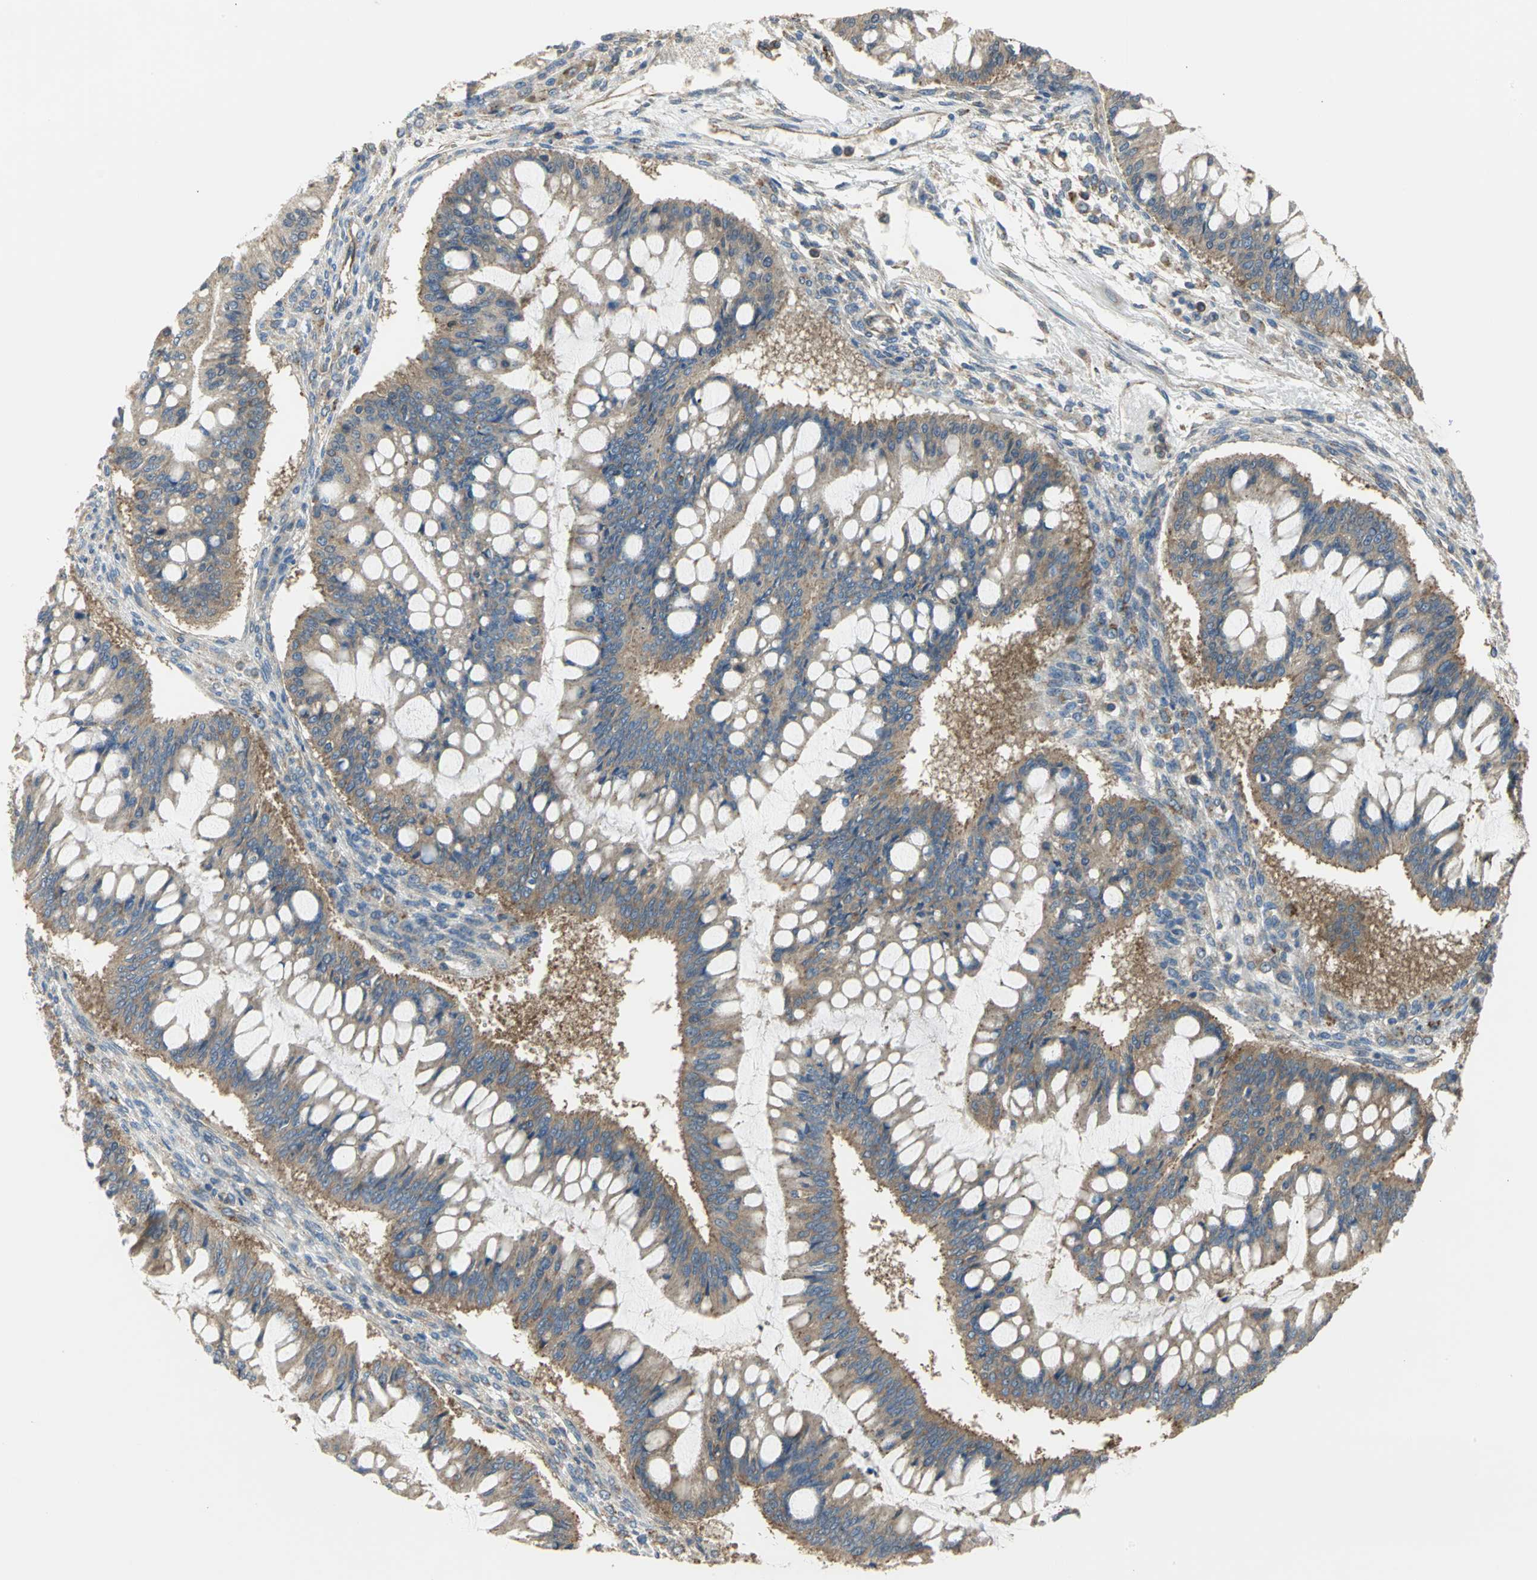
{"staining": {"intensity": "weak", "quantity": ">75%", "location": "cytoplasmic/membranous"}, "tissue": "ovarian cancer", "cell_type": "Tumor cells", "image_type": "cancer", "snomed": [{"axis": "morphology", "description": "Cystadenocarcinoma, mucinous, NOS"}, {"axis": "topography", "description": "Ovary"}], "caption": "Immunohistochemical staining of ovarian mucinous cystadenocarcinoma demonstrates low levels of weak cytoplasmic/membranous expression in approximately >75% of tumor cells.", "gene": "DIAPH2", "patient": {"sex": "female", "age": 73}}